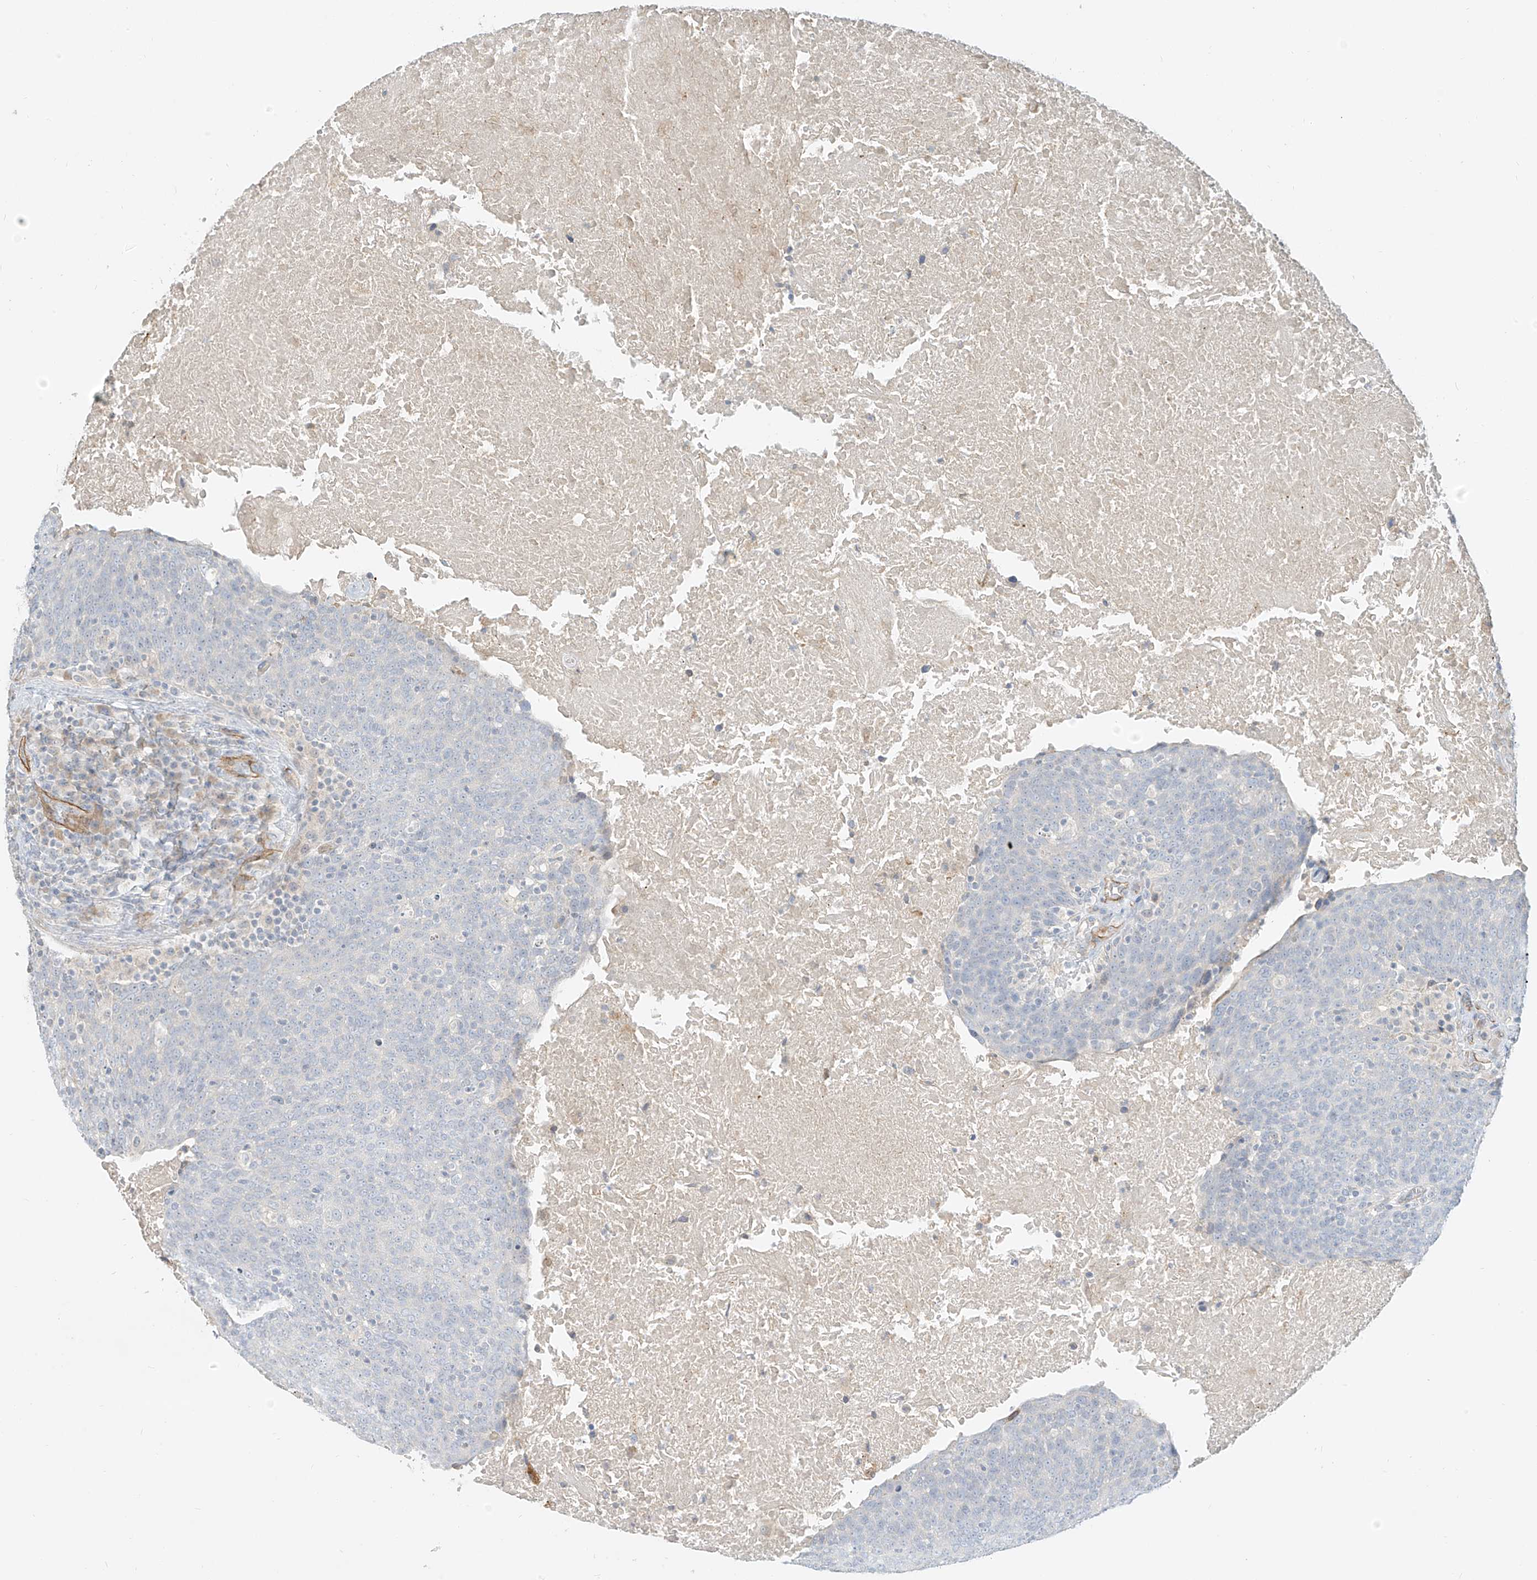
{"staining": {"intensity": "negative", "quantity": "none", "location": "none"}, "tissue": "head and neck cancer", "cell_type": "Tumor cells", "image_type": "cancer", "snomed": [{"axis": "morphology", "description": "Squamous cell carcinoma, NOS"}, {"axis": "morphology", "description": "Squamous cell carcinoma, metastatic, NOS"}, {"axis": "topography", "description": "Lymph node"}, {"axis": "topography", "description": "Head-Neck"}], "caption": "Protein analysis of squamous cell carcinoma (head and neck) shows no significant positivity in tumor cells.", "gene": "C2orf42", "patient": {"sex": "male", "age": 62}}